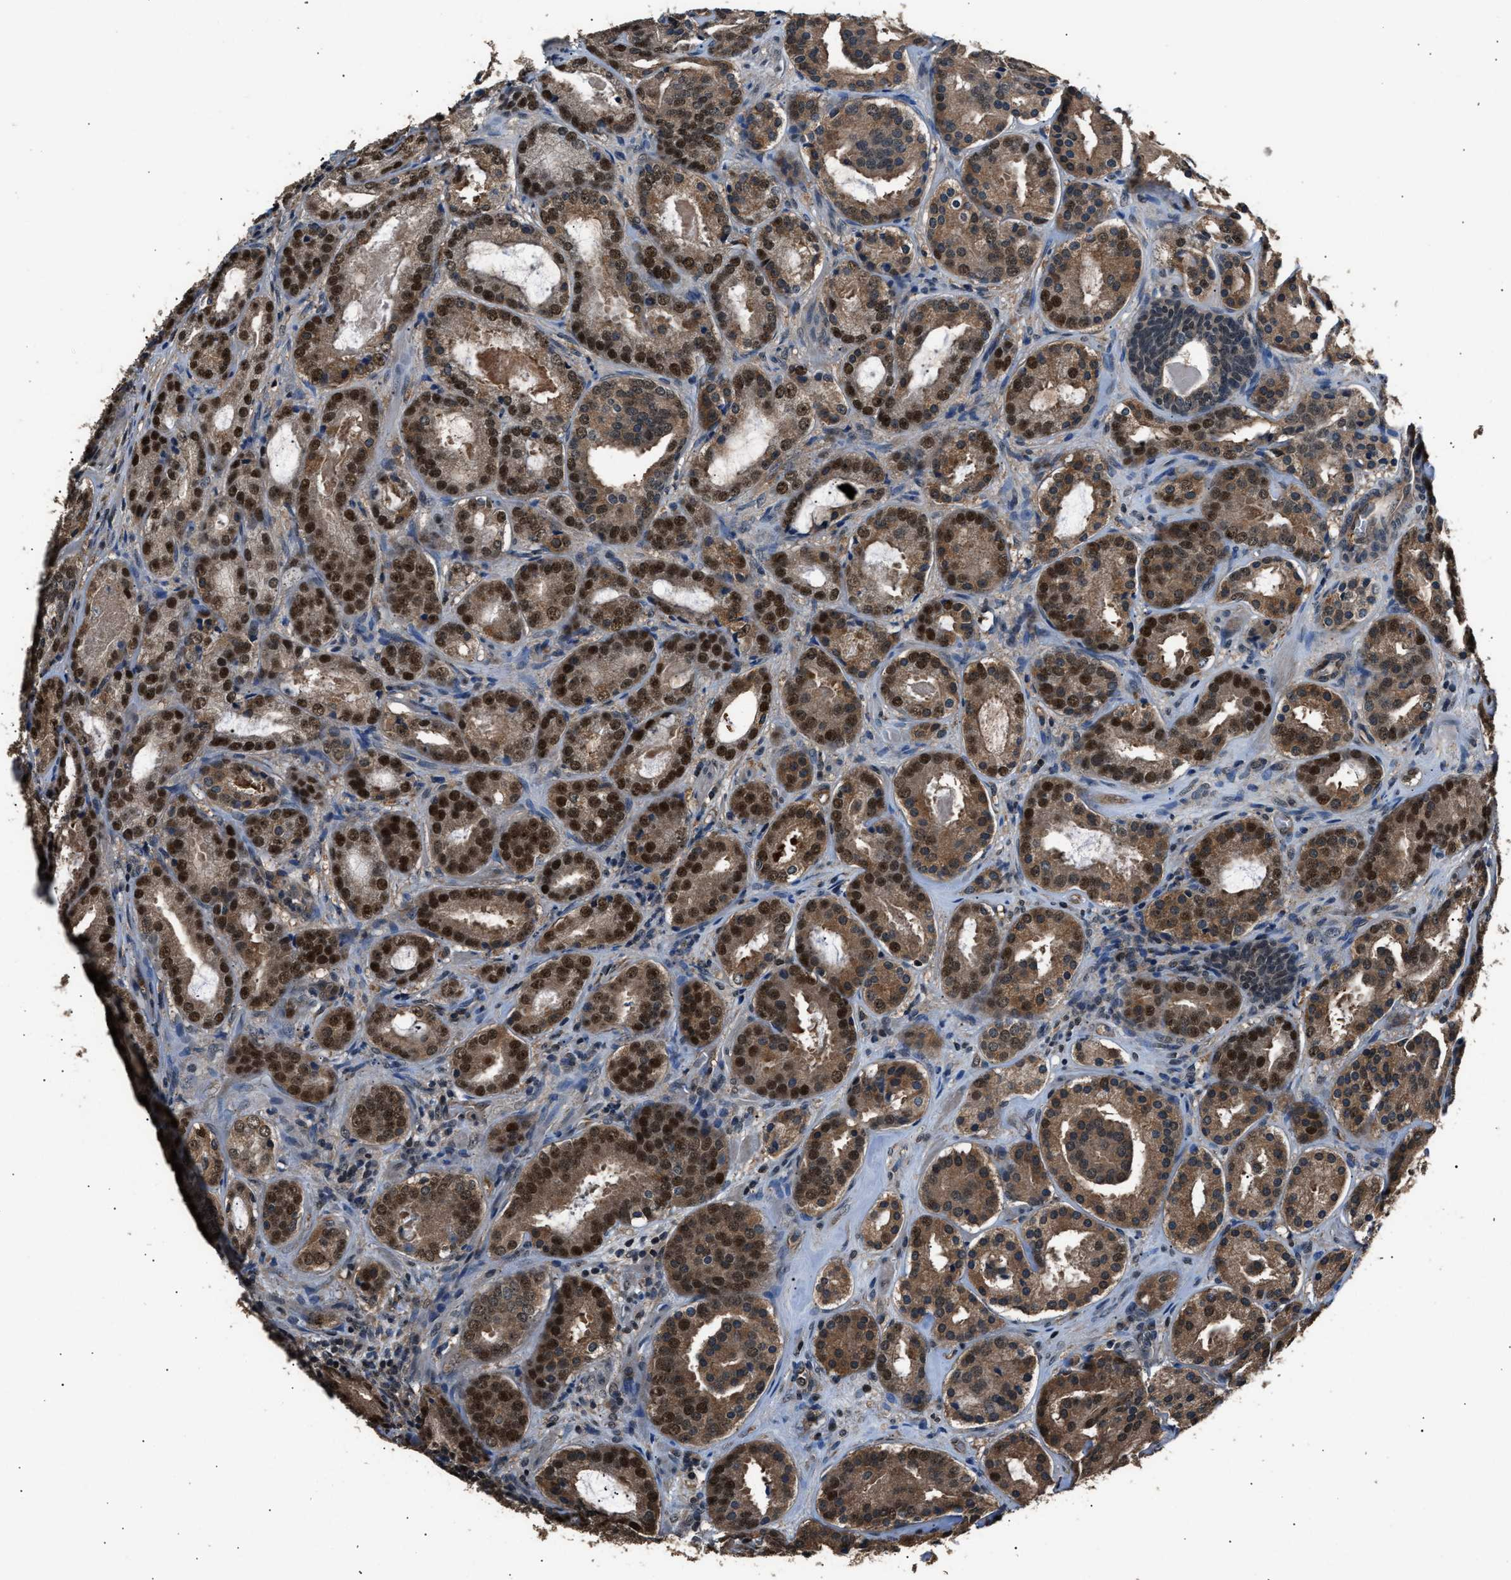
{"staining": {"intensity": "strong", "quantity": ">75%", "location": "cytoplasmic/membranous,nuclear"}, "tissue": "prostate cancer", "cell_type": "Tumor cells", "image_type": "cancer", "snomed": [{"axis": "morphology", "description": "Adenocarcinoma, Low grade"}, {"axis": "topography", "description": "Prostate"}], "caption": "An image of prostate cancer (adenocarcinoma (low-grade)) stained for a protein shows strong cytoplasmic/membranous and nuclear brown staining in tumor cells.", "gene": "DFFA", "patient": {"sex": "male", "age": 69}}